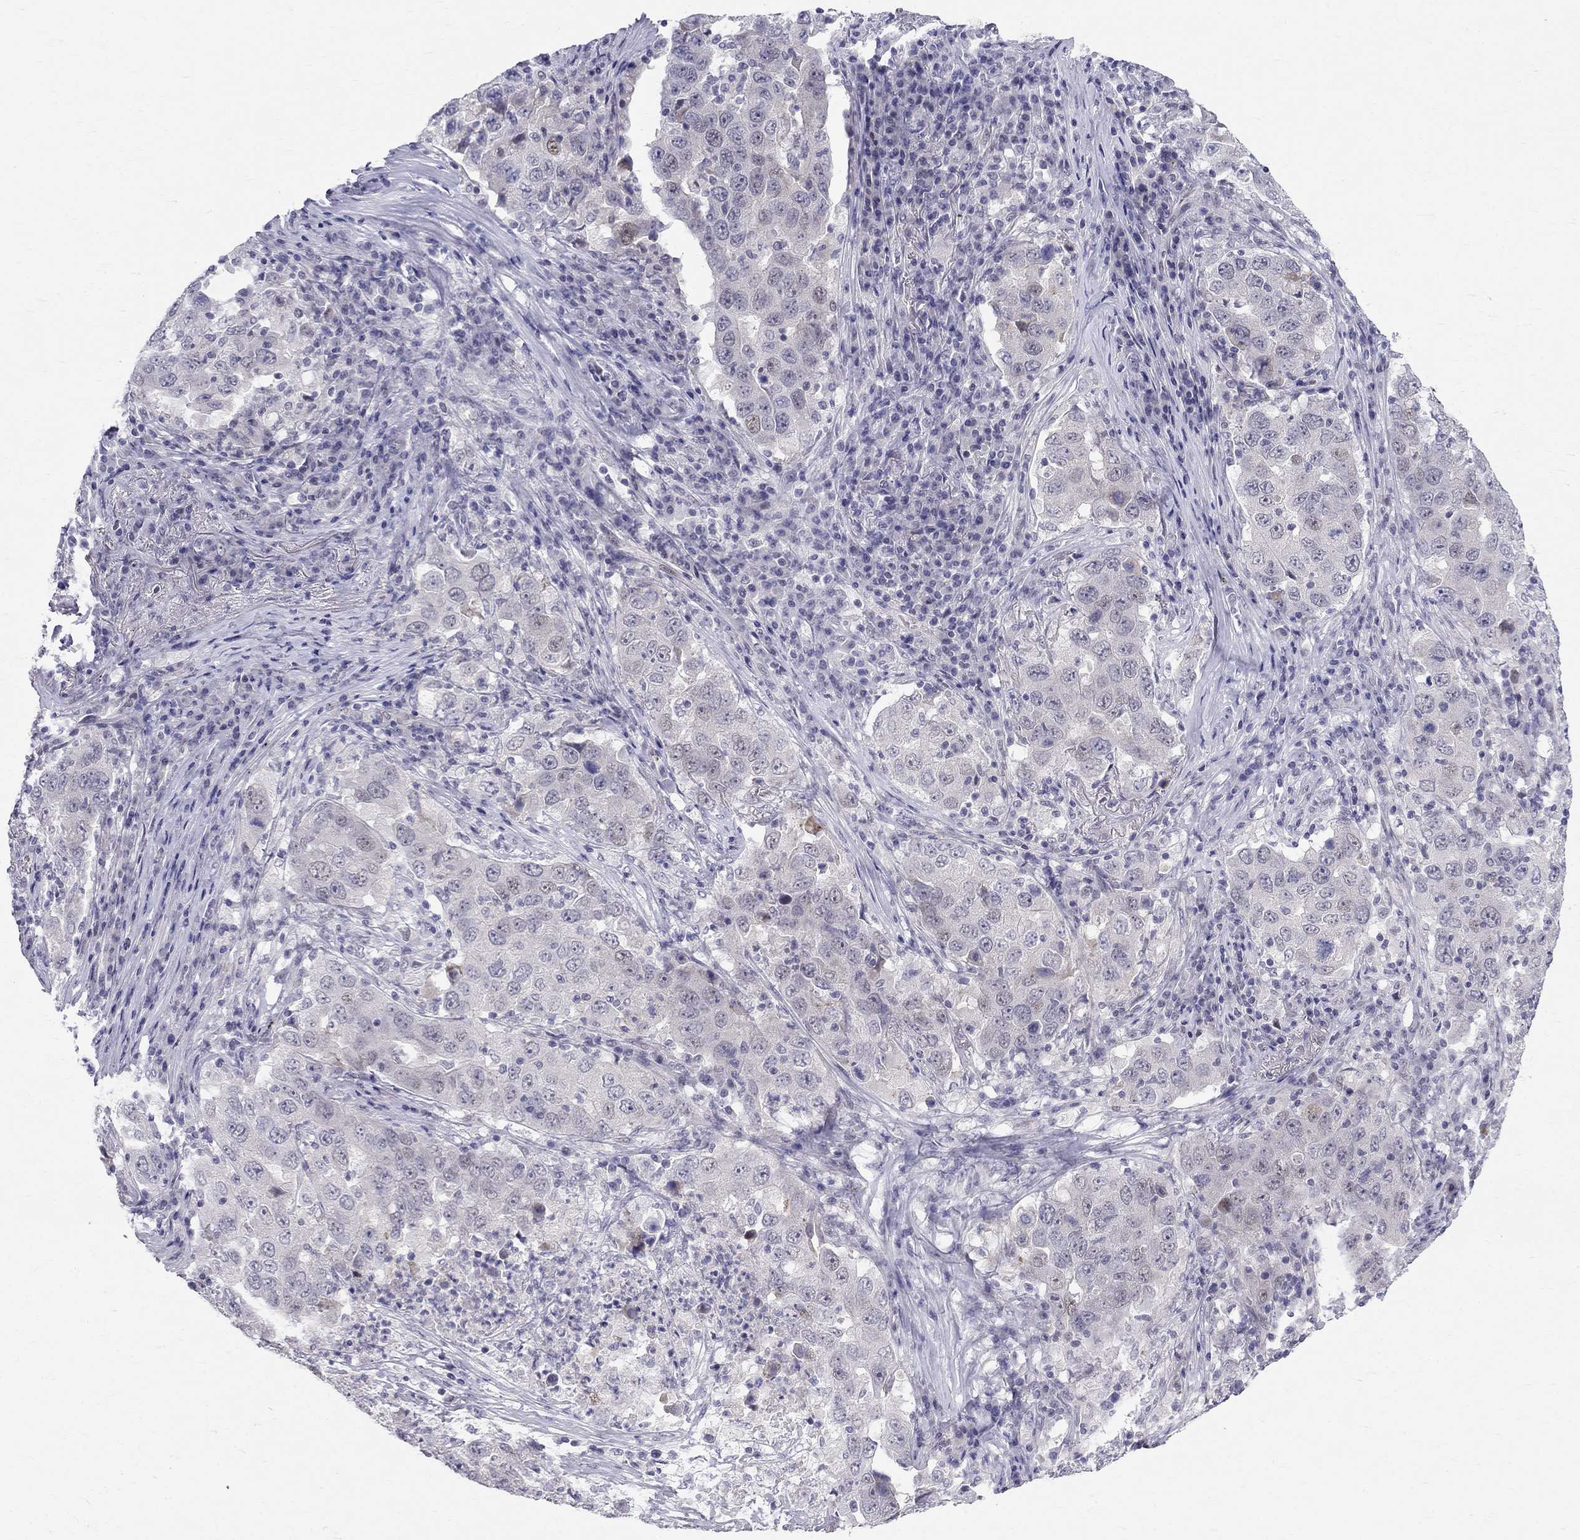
{"staining": {"intensity": "negative", "quantity": "none", "location": "none"}, "tissue": "lung cancer", "cell_type": "Tumor cells", "image_type": "cancer", "snomed": [{"axis": "morphology", "description": "Adenocarcinoma, NOS"}, {"axis": "topography", "description": "Lung"}], "caption": "High magnification brightfield microscopy of lung adenocarcinoma stained with DAB (brown) and counterstained with hematoxylin (blue): tumor cells show no significant positivity.", "gene": "BAG5", "patient": {"sex": "male", "age": 73}}